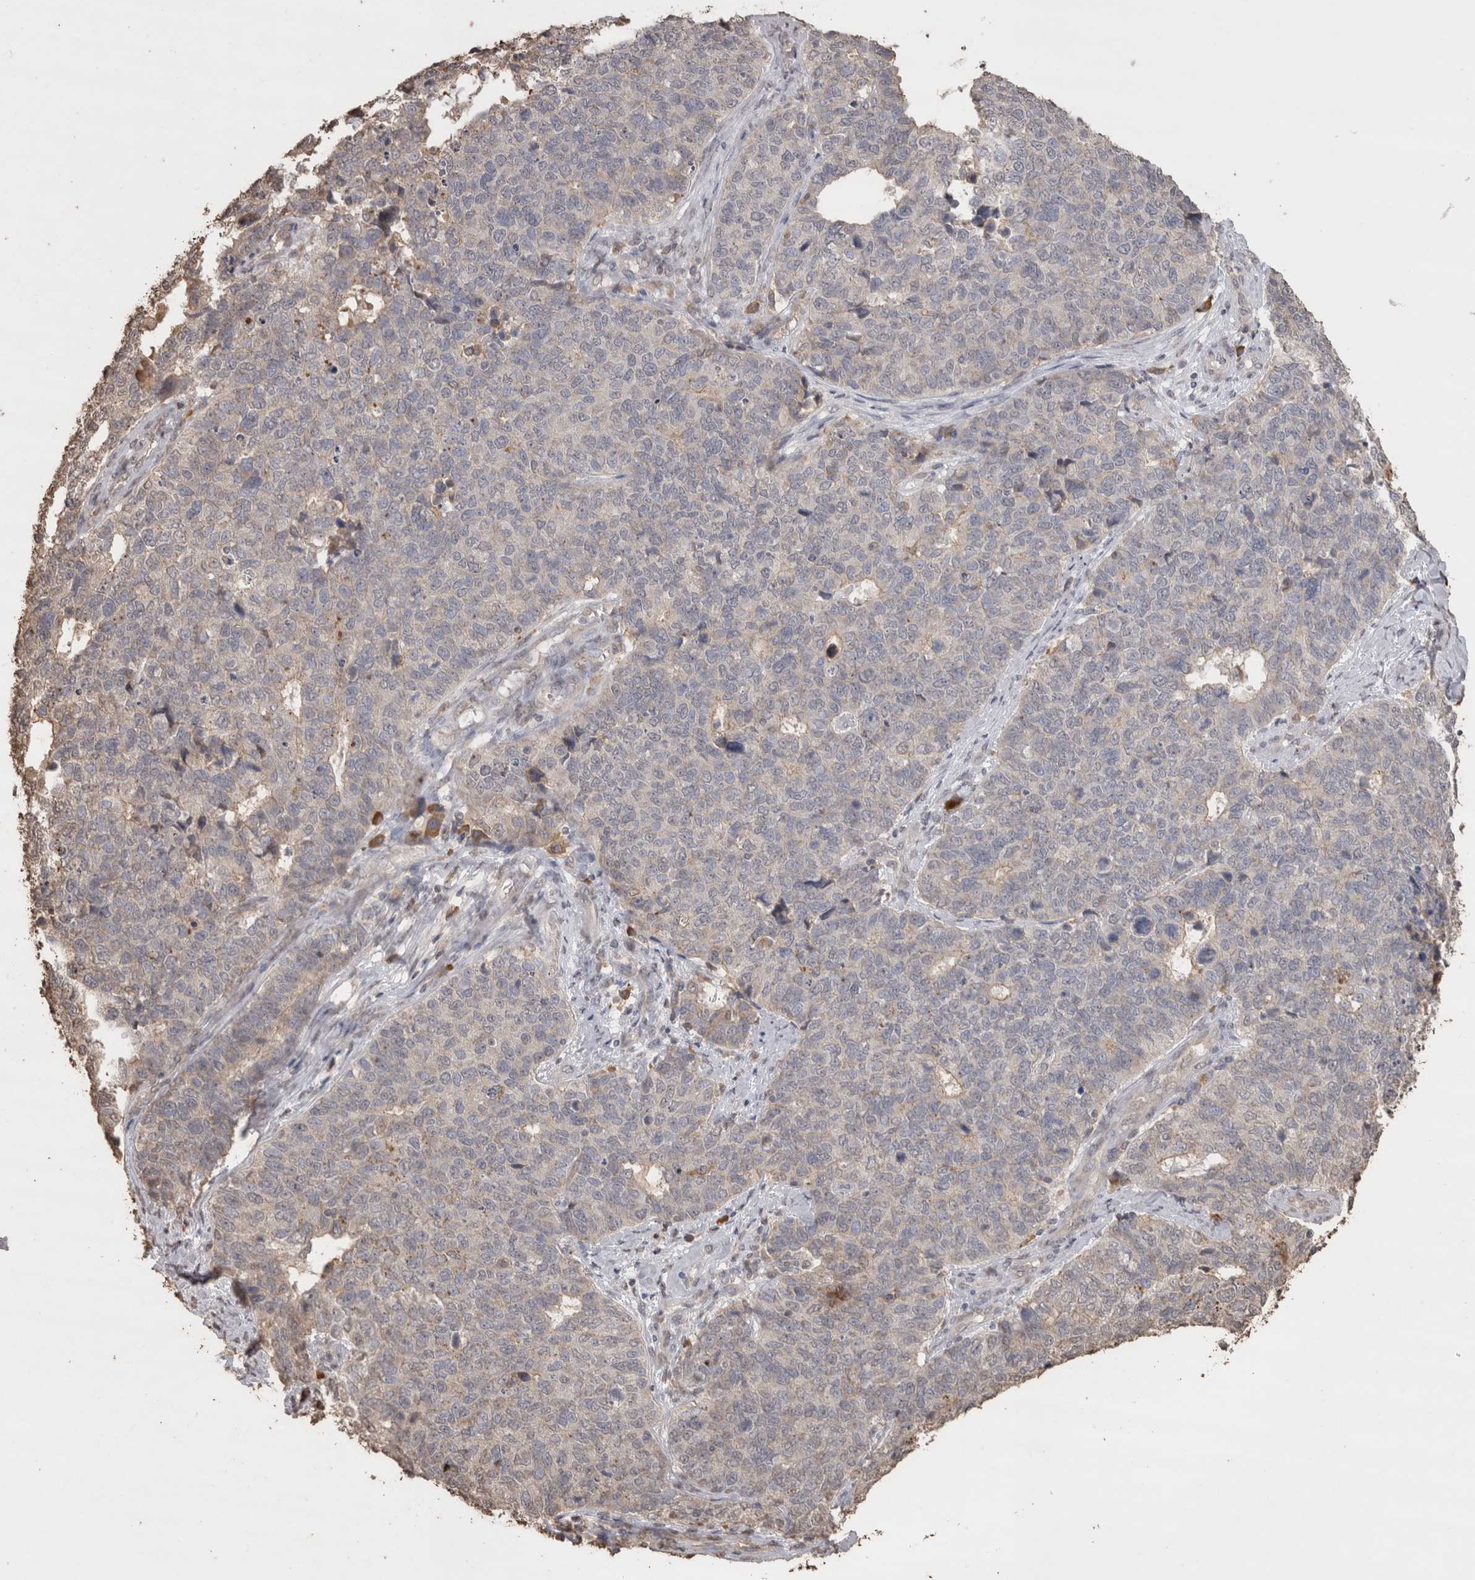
{"staining": {"intensity": "negative", "quantity": "none", "location": "none"}, "tissue": "cervical cancer", "cell_type": "Tumor cells", "image_type": "cancer", "snomed": [{"axis": "morphology", "description": "Squamous cell carcinoma, NOS"}, {"axis": "topography", "description": "Cervix"}], "caption": "There is no significant staining in tumor cells of cervical cancer (squamous cell carcinoma).", "gene": "CRELD2", "patient": {"sex": "female", "age": 63}}